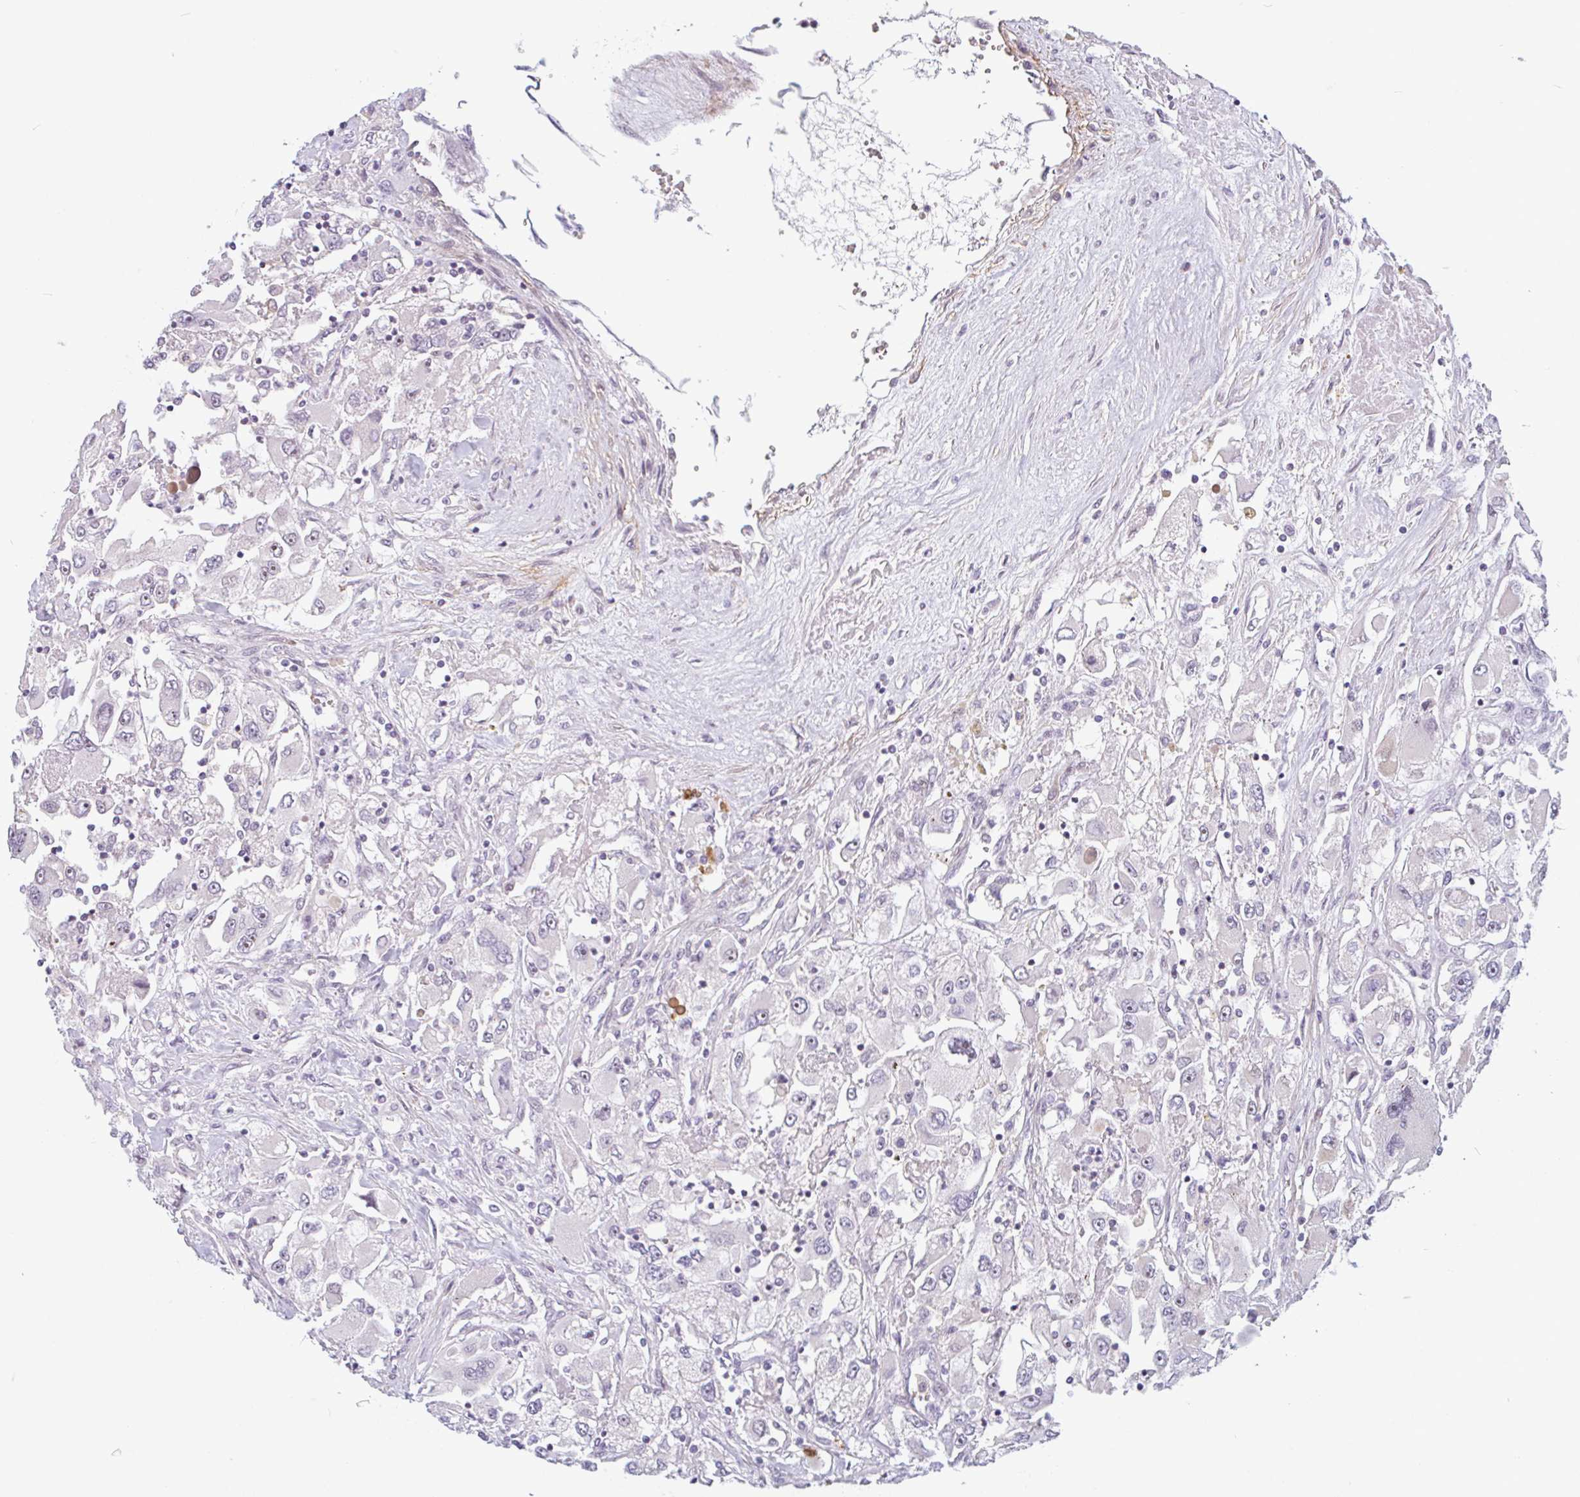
{"staining": {"intensity": "negative", "quantity": "none", "location": "none"}, "tissue": "renal cancer", "cell_type": "Tumor cells", "image_type": "cancer", "snomed": [{"axis": "morphology", "description": "Adenocarcinoma, NOS"}, {"axis": "topography", "description": "Kidney"}], "caption": "The image reveals no significant positivity in tumor cells of renal adenocarcinoma. (Immunohistochemistry, brightfield microscopy, high magnification).", "gene": "TMEM119", "patient": {"sex": "female", "age": 52}}